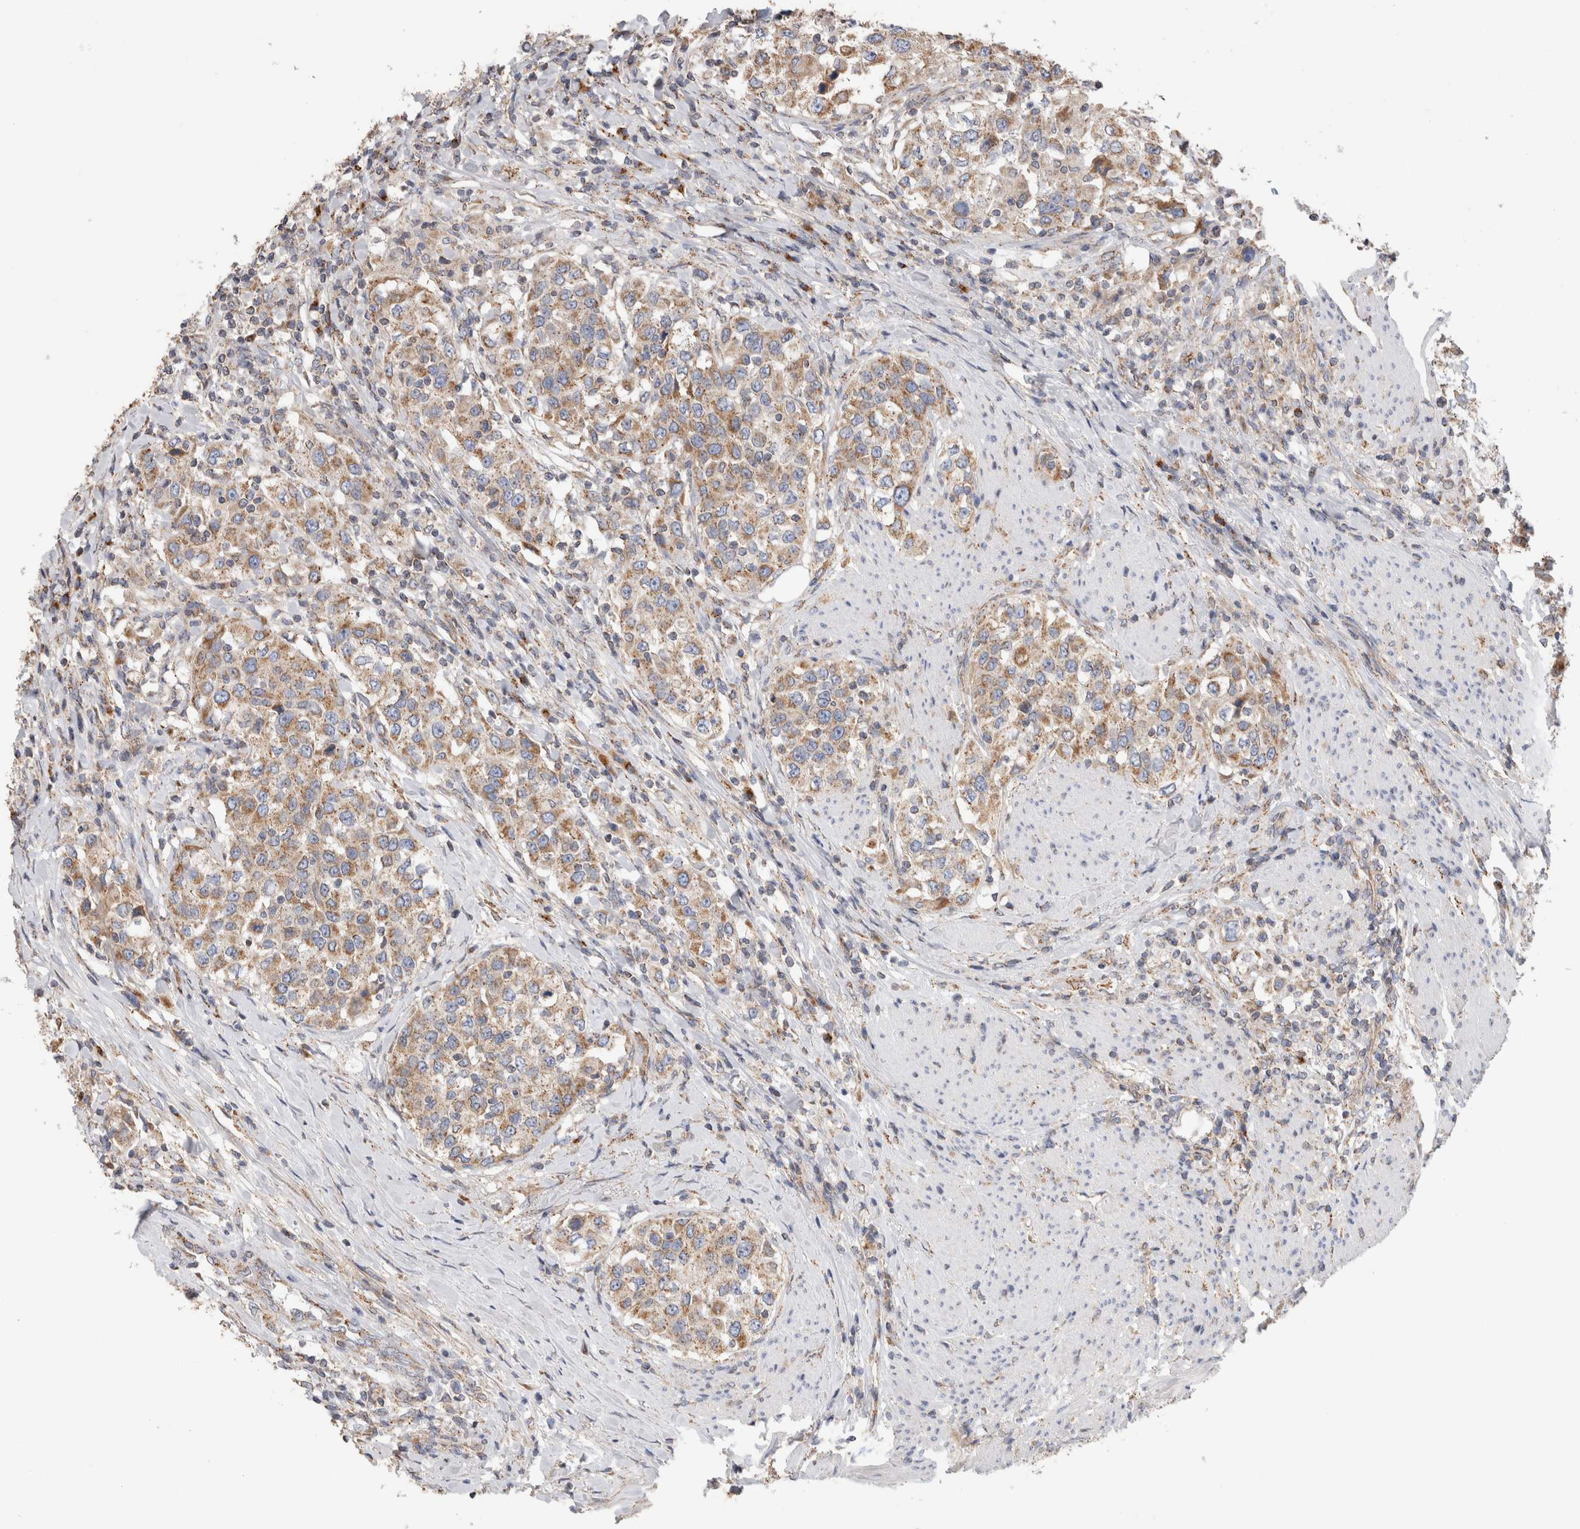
{"staining": {"intensity": "moderate", "quantity": ">75%", "location": "cytoplasmic/membranous"}, "tissue": "urothelial cancer", "cell_type": "Tumor cells", "image_type": "cancer", "snomed": [{"axis": "morphology", "description": "Urothelial carcinoma, High grade"}, {"axis": "topography", "description": "Urinary bladder"}], "caption": "Human urothelial cancer stained for a protein (brown) exhibits moderate cytoplasmic/membranous positive staining in approximately >75% of tumor cells.", "gene": "IARS2", "patient": {"sex": "female", "age": 80}}